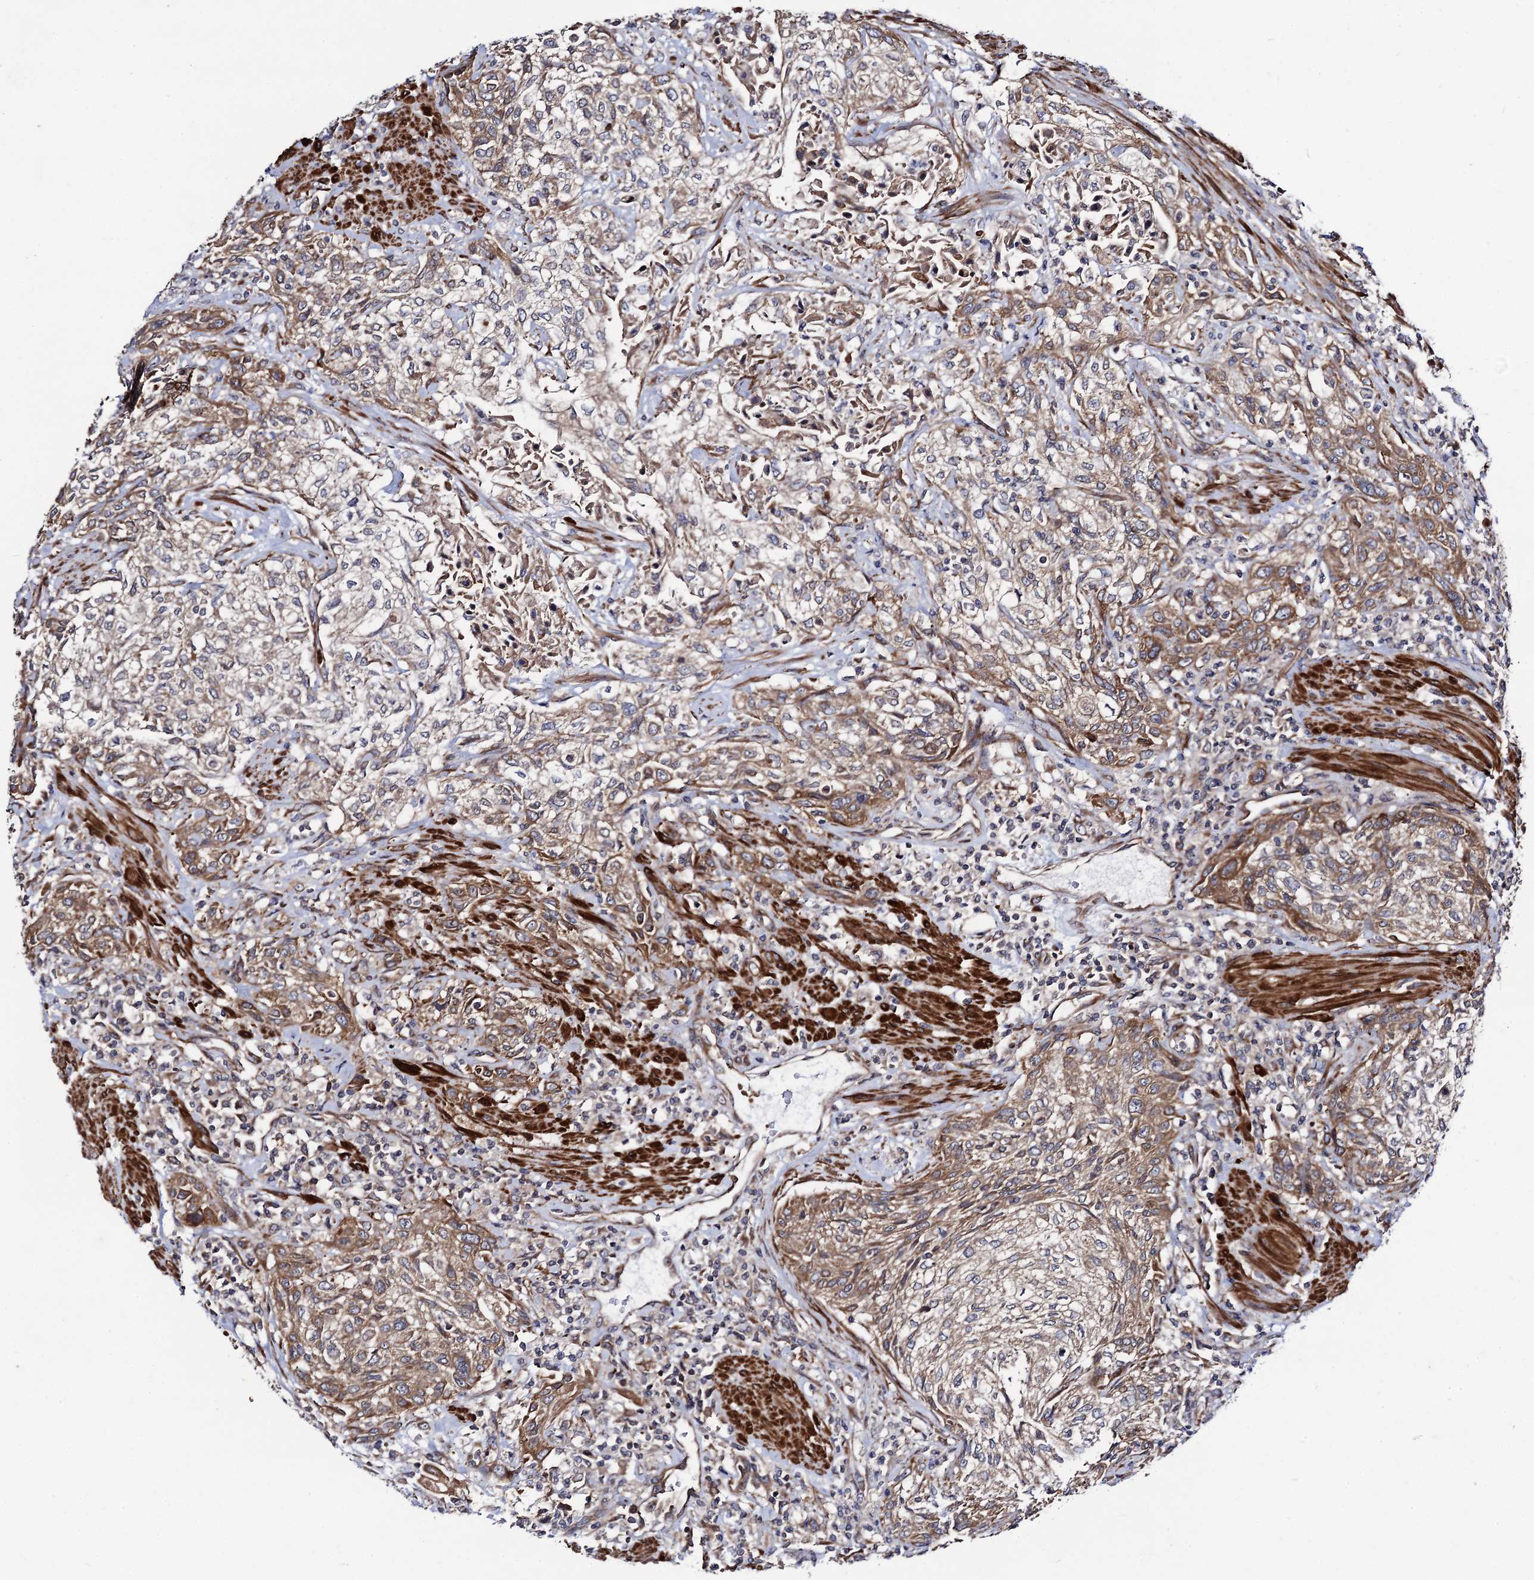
{"staining": {"intensity": "moderate", "quantity": "25%-75%", "location": "cytoplasmic/membranous"}, "tissue": "urothelial cancer", "cell_type": "Tumor cells", "image_type": "cancer", "snomed": [{"axis": "morphology", "description": "Normal tissue, NOS"}, {"axis": "morphology", "description": "Urothelial carcinoma, NOS"}, {"axis": "topography", "description": "Urinary bladder"}, {"axis": "topography", "description": "Peripheral nerve tissue"}], "caption": "Moderate cytoplasmic/membranous protein staining is seen in approximately 25%-75% of tumor cells in urothelial cancer.", "gene": "DYDC1", "patient": {"sex": "male", "age": 35}}